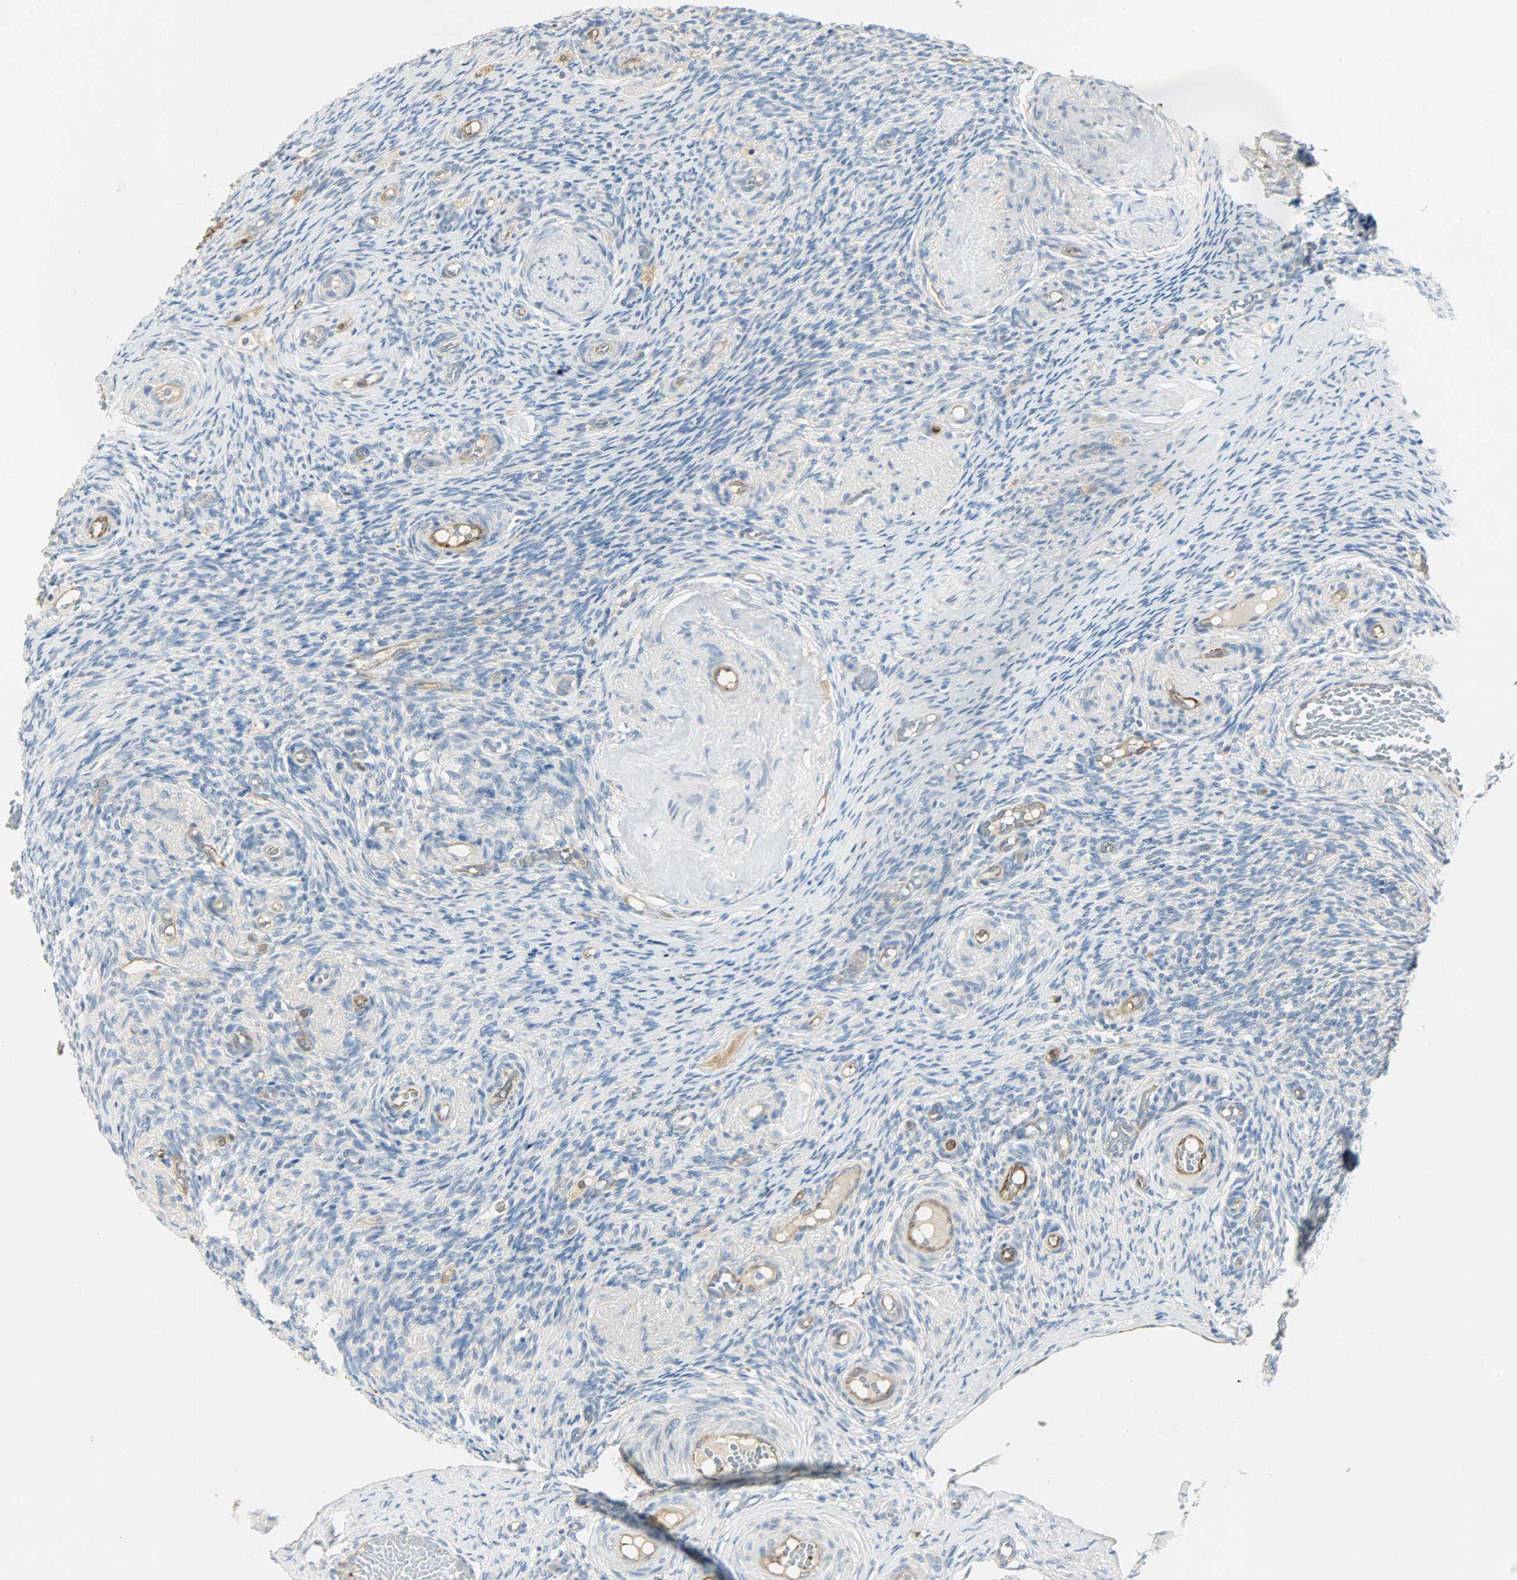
{"staining": {"intensity": "negative", "quantity": "none", "location": "none"}, "tissue": "ovary", "cell_type": "Ovarian stroma cells", "image_type": "normal", "snomed": [{"axis": "morphology", "description": "Normal tissue, NOS"}, {"axis": "topography", "description": "Ovary"}], "caption": "Image shows no significant protein positivity in ovarian stroma cells of normal ovary. (Brightfield microscopy of DAB (3,3'-diaminobenzidine) immunohistochemistry at high magnification).", "gene": "WARS1", "patient": {"sex": "female", "age": 60}}